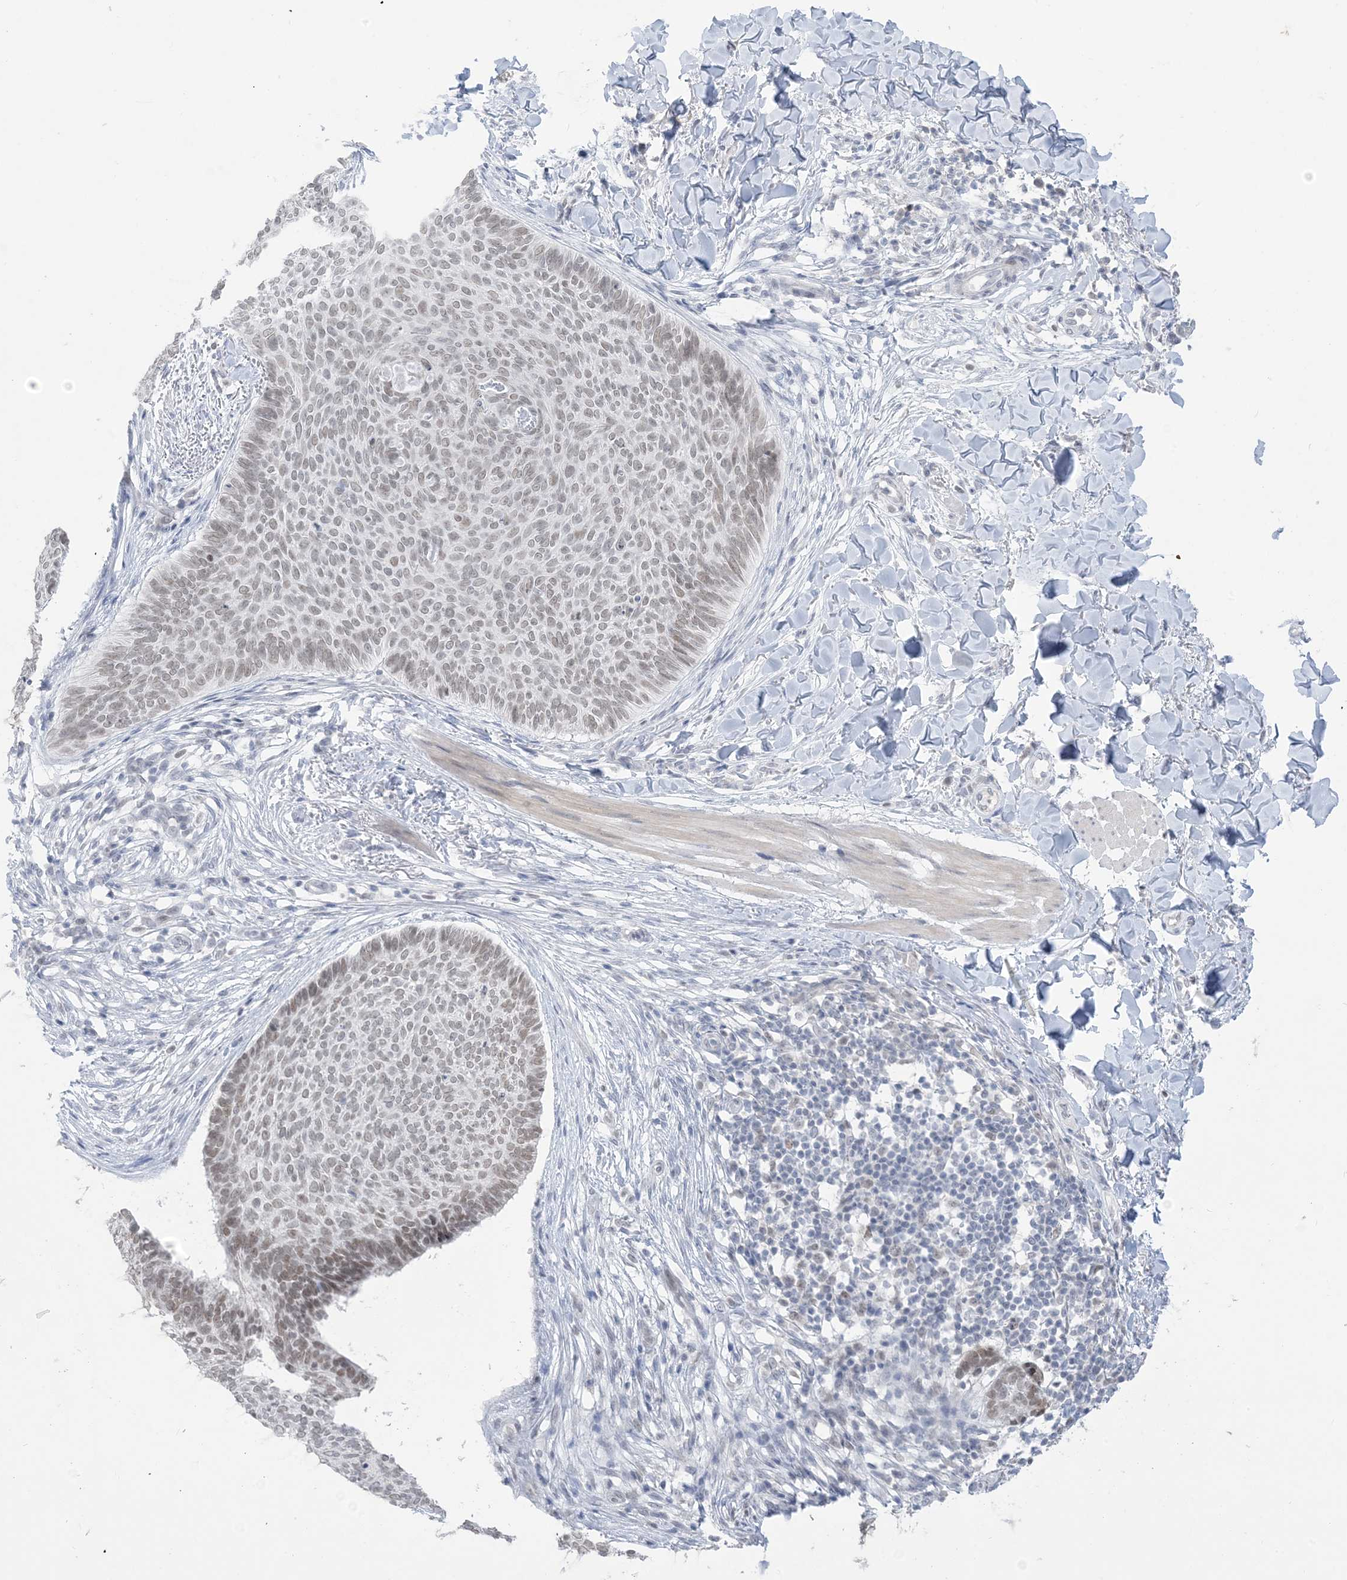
{"staining": {"intensity": "weak", "quantity": ">75%", "location": "nuclear"}, "tissue": "skin cancer", "cell_type": "Tumor cells", "image_type": "cancer", "snomed": [{"axis": "morphology", "description": "Normal tissue, NOS"}, {"axis": "morphology", "description": "Basal cell carcinoma"}, {"axis": "topography", "description": "Skin"}], "caption": "Immunohistochemical staining of skin cancer (basal cell carcinoma) shows weak nuclear protein staining in approximately >75% of tumor cells.", "gene": "HOMEZ", "patient": {"sex": "male", "age": 50}}